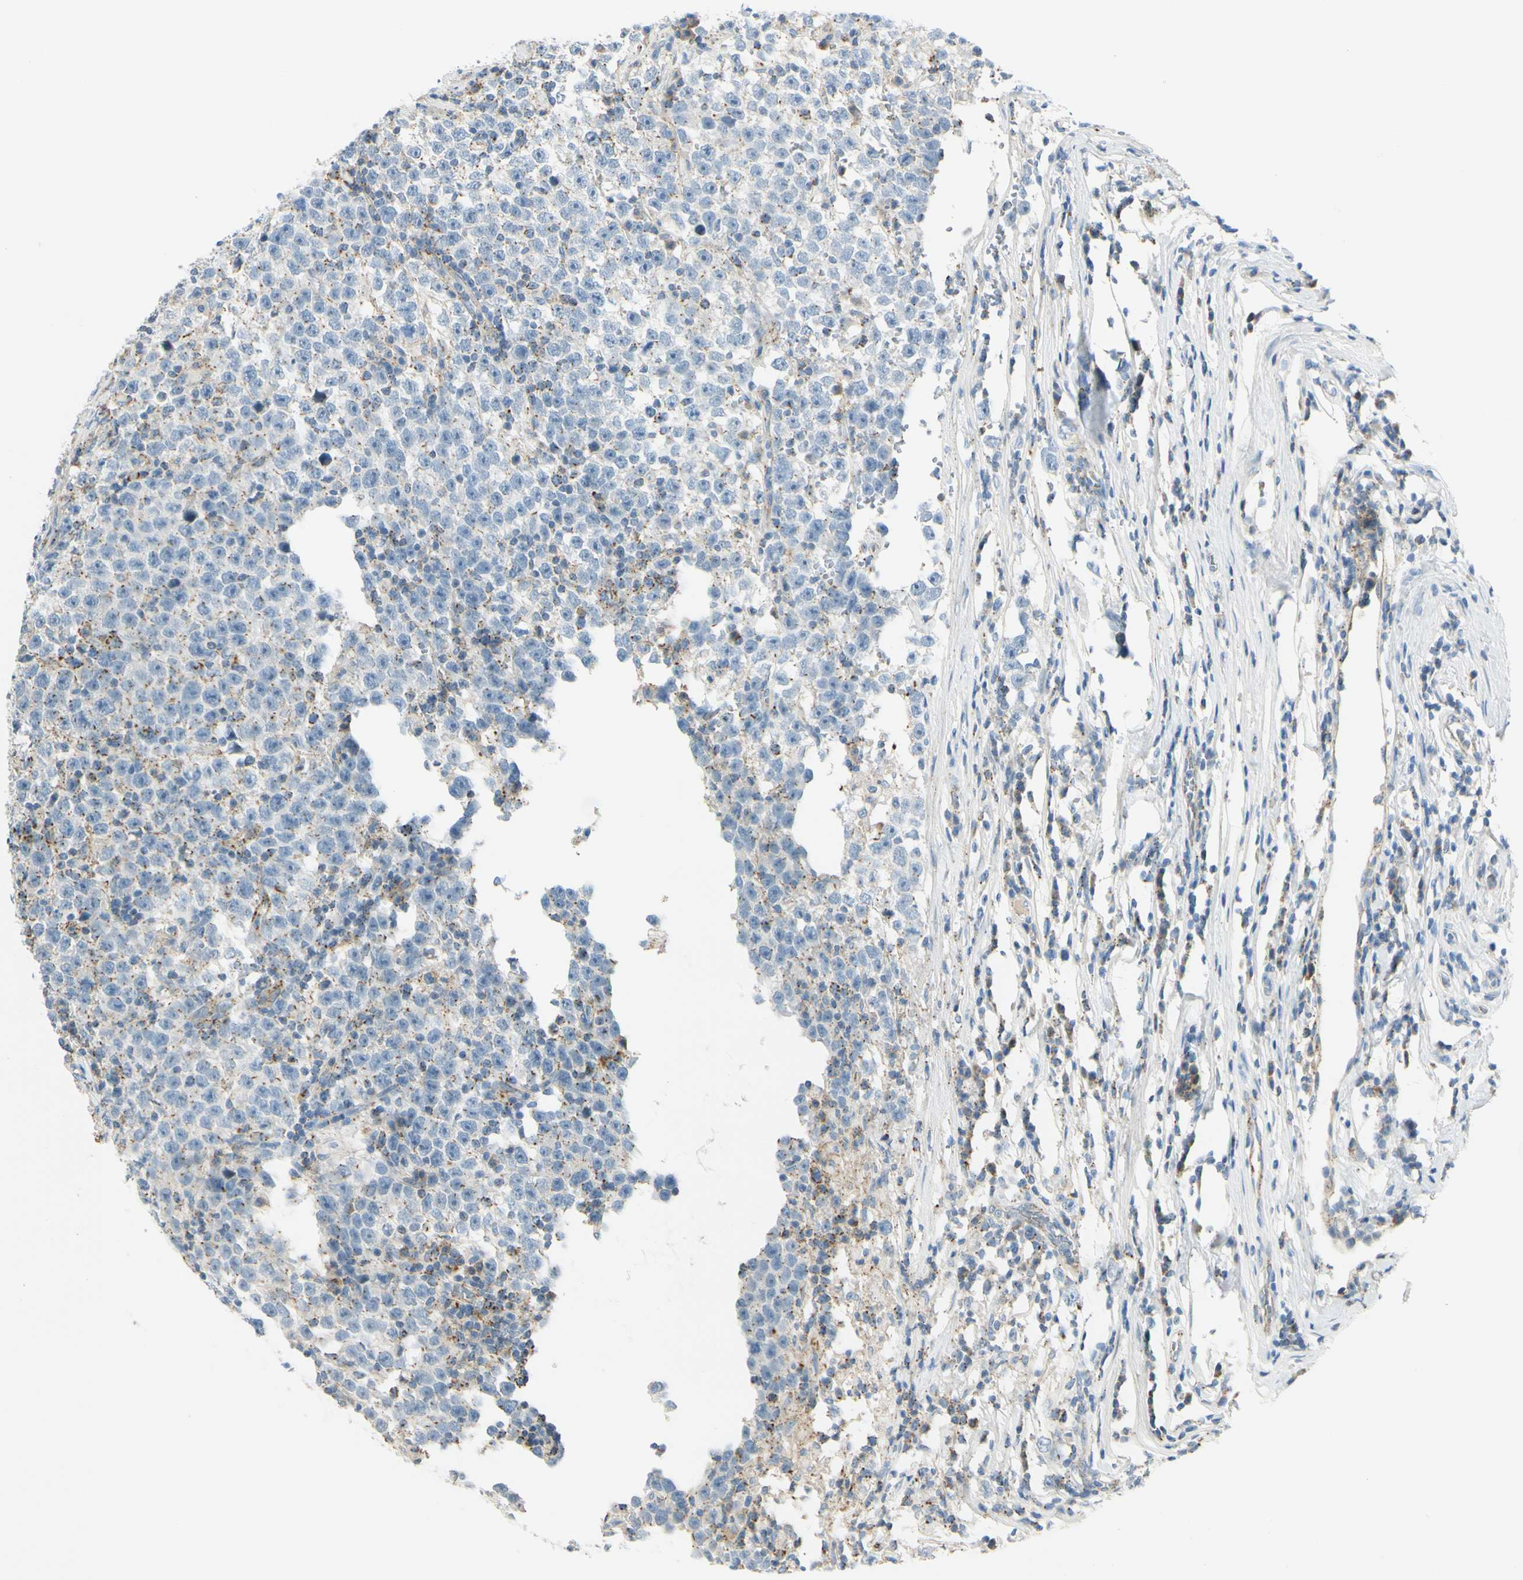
{"staining": {"intensity": "moderate", "quantity": "<25%", "location": "cytoplasmic/membranous"}, "tissue": "testis cancer", "cell_type": "Tumor cells", "image_type": "cancer", "snomed": [{"axis": "morphology", "description": "Seminoma, NOS"}, {"axis": "topography", "description": "Testis"}], "caption": "Moderate cytoplasmic/membranous expression for a protein is seen in approximately <25% of tumor cells of seminoma (testis) using IHC.", "gene": "GALNT5", "patient": {"sex": "male", "age": 43}}